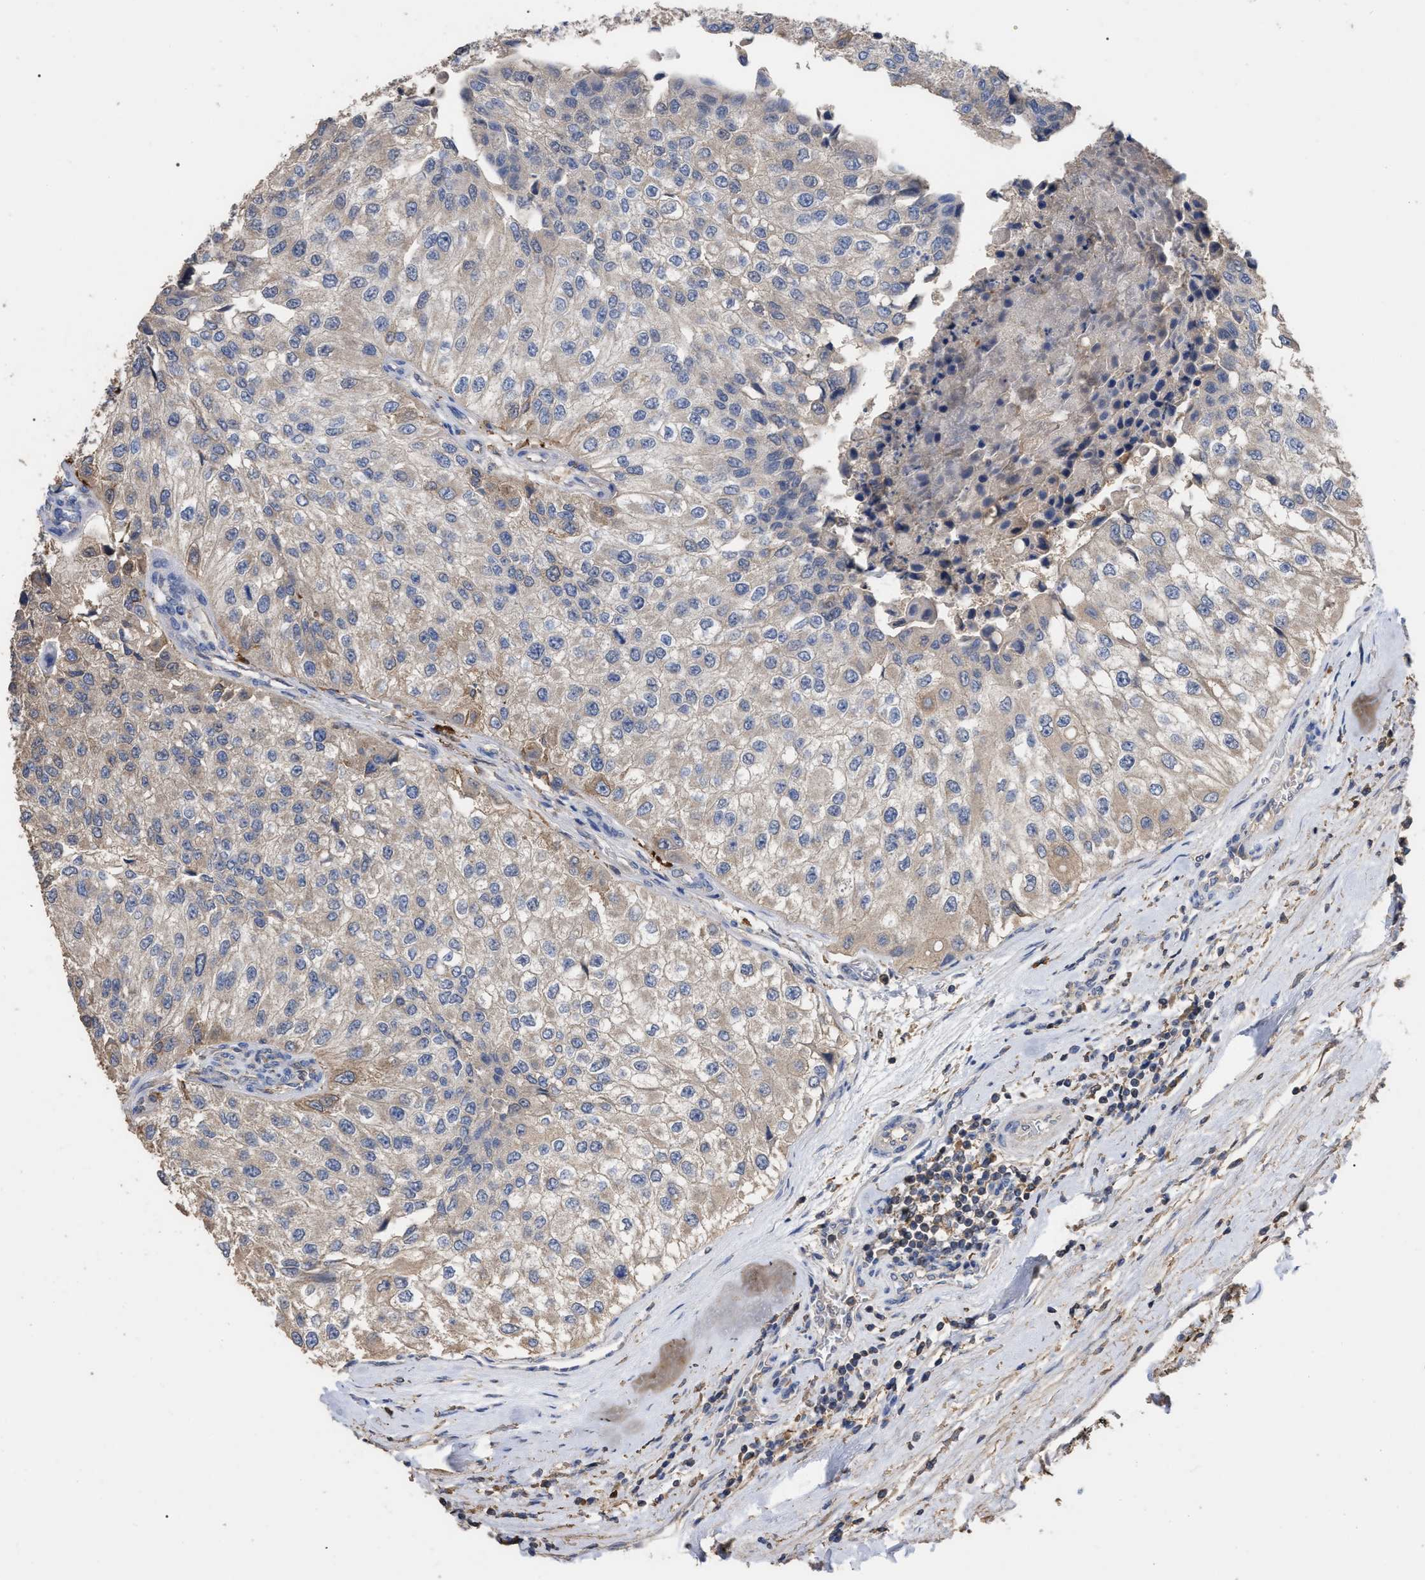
{"staining": {"intensity": "weak", "quantity": "25%-75%", "location": "cytoplasmic/membranous"}, "tissue": "urothelial cancer", "cell_type": "Tumor cells", "image_type": "cancer", "snomed": [{"axis": "morphology", "description": "Urothelial carcinoma, High grade"}, {"axis": "topography", "description": "Kidney"}, {"axis": "topography", "description": "Urinary bladder"}], "caption": "High-grade urothelial carcinoma tissue exhibits weak cytoplasmic/membranous staining in about 25%-75% of tumor cells, visualized by immunohistochemistry.", "gene": "GPR179", "patient": {"sex": "male", "age": 77}}